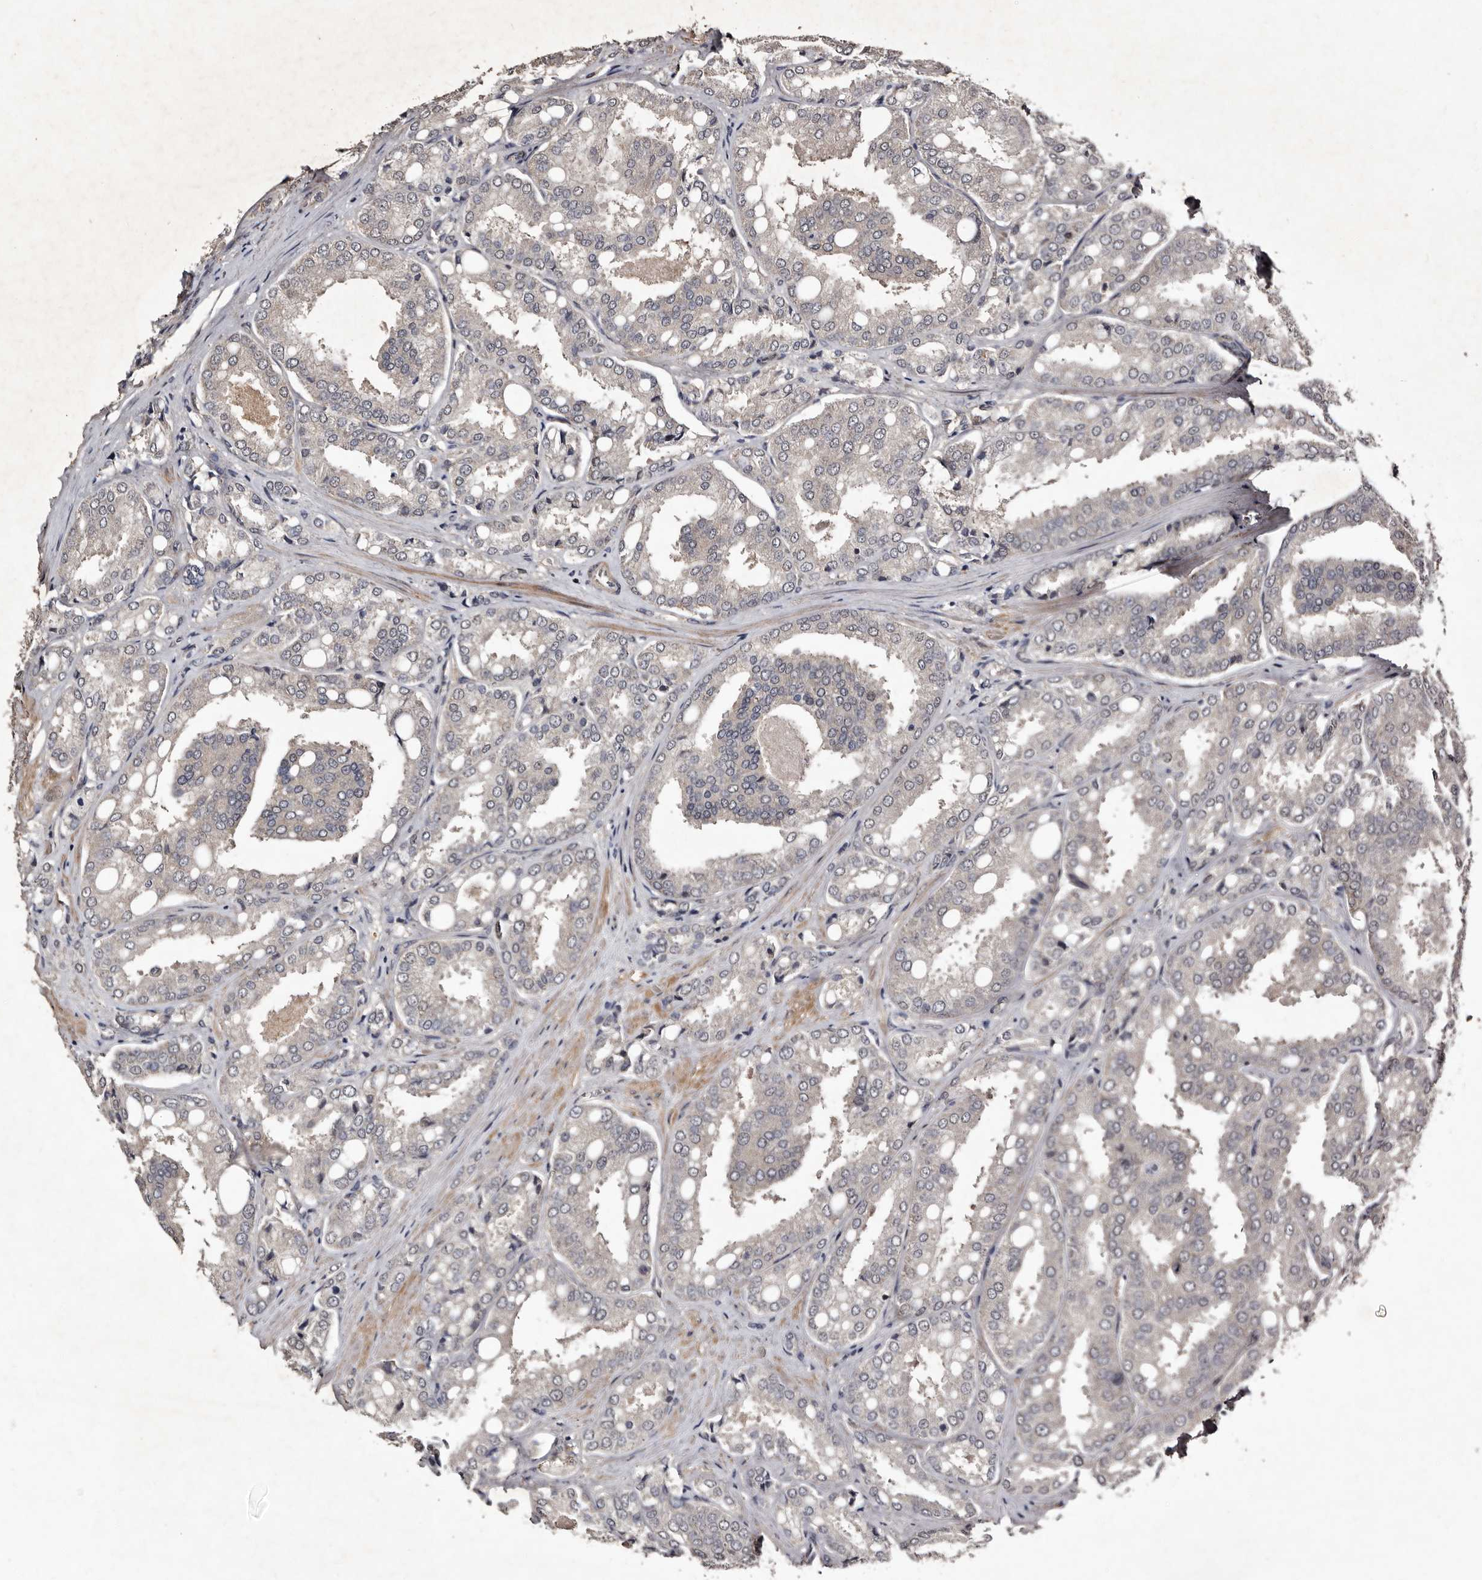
{"staining": {"intensity": "negative", "quantity": "none", "location": "none"}, "tissue": "prostate cancer", "cell_type": "Tumor cells", "image_type": "cancer", "snomed": [{"axis": "morphology", "description": "Adenocarcinoma, High grade"}, {"axis": "topography", "description": "Prostate"}], "caption": "The immunohistochemistry histopathology image has no significant positivity in tumor cells of prostate cancer (adenocarcinoma (high-grade)) tissue. (Brightfield microscopy of DAB IHC at high magnification).", "gene": "MKRN3", "patient": {"sex": "male", "age": 50}}